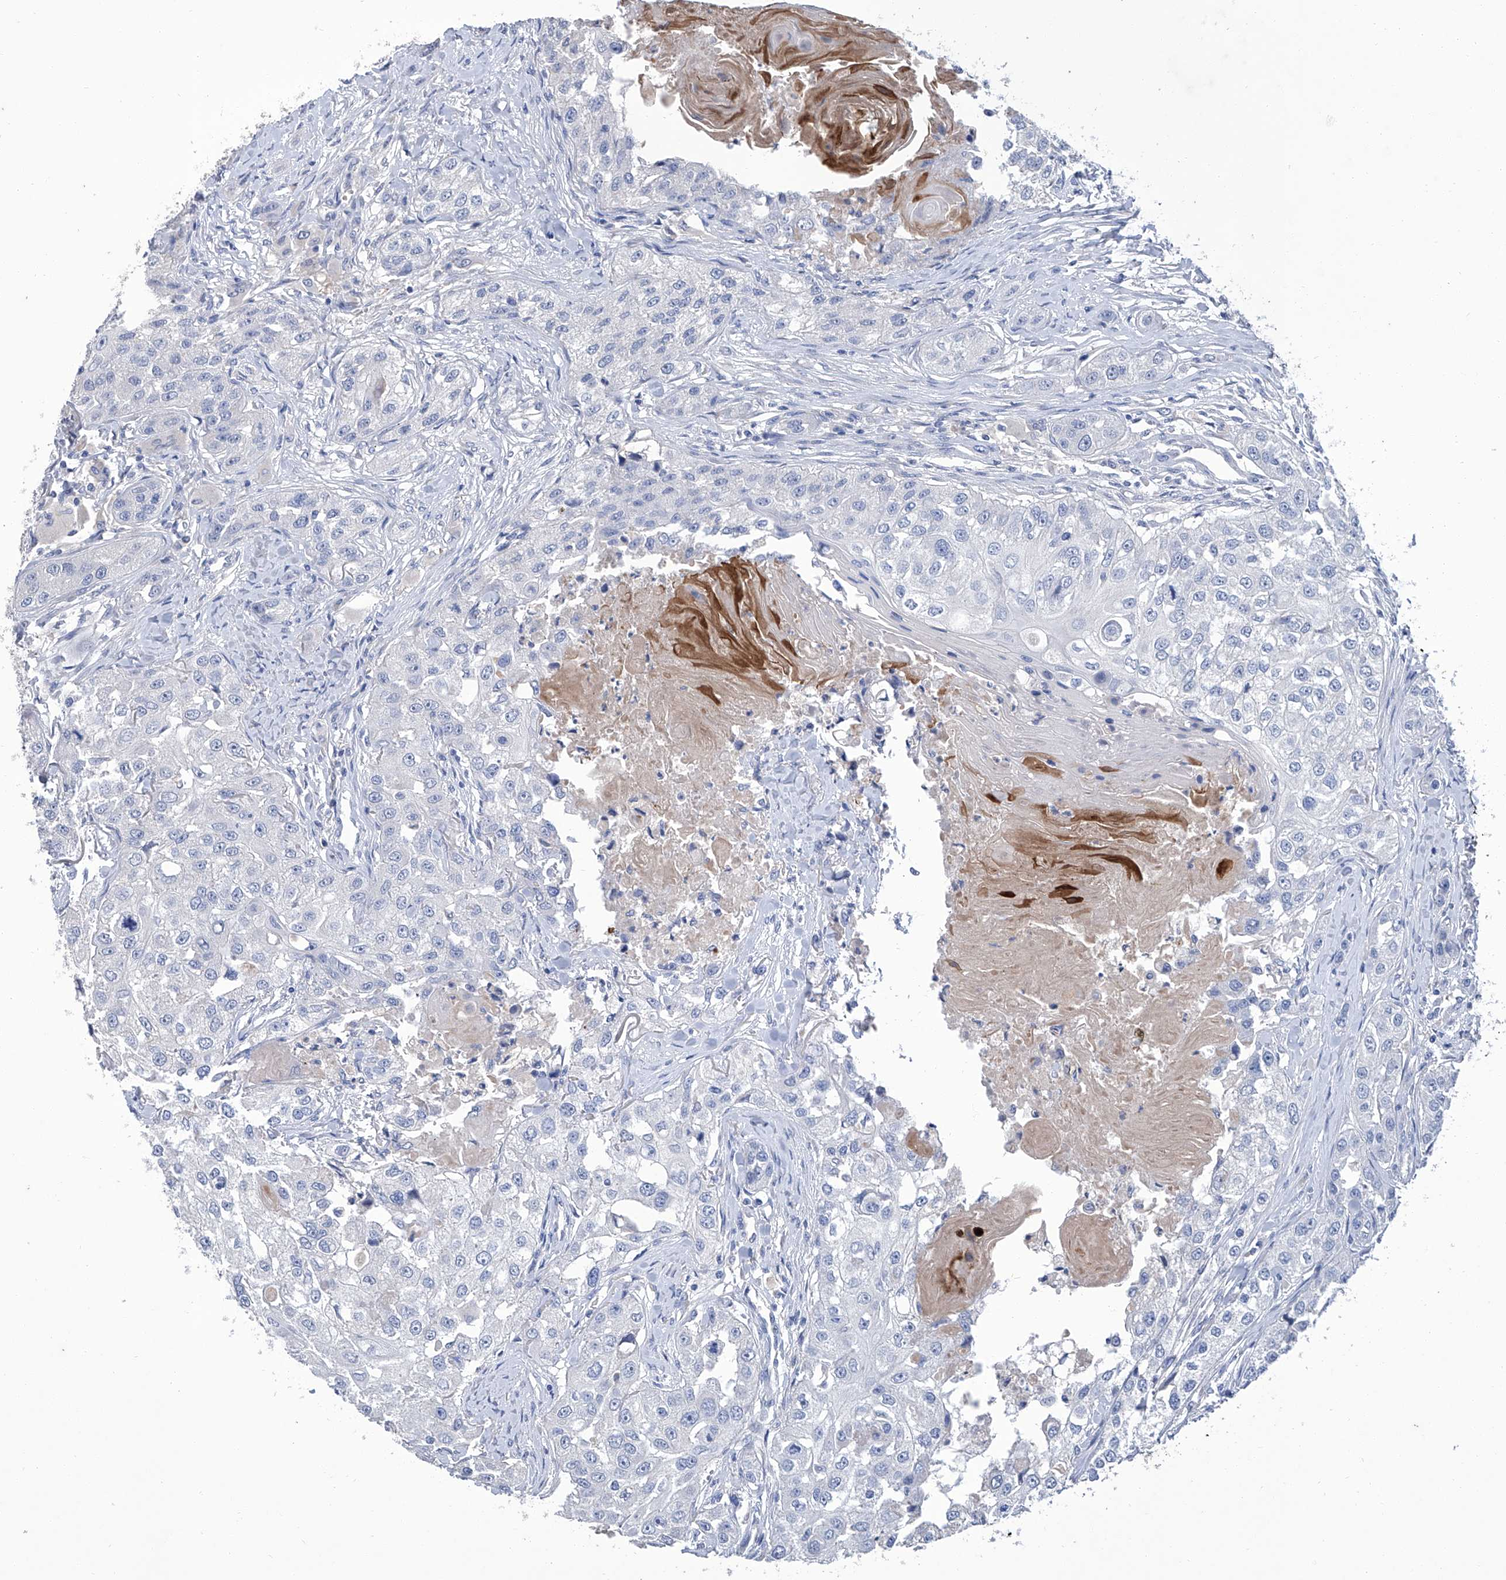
{"staining": {"intensity": "negative", "quantity": "none", "location": "none"}, "tissue": "head and neck cancer", "cell_type": "Tumor cells", "image_type": "cancer", "snomed": [{"axis": "morphology", "description": "Normal tissue, NOS"}, {"axis": "morphology", "description": "Squamous cell carcinoma, NOS"}, {"axis": "topography", "description": "Skeletal muscle"}, {"axis": "topography", "description": "Head-Neck"}], "caption": "Immunohistochemistry image of neoplastic tissue: human head and neck squamous cell carcinoma stained with DAB (3,3'-diaminobenzidine) exhibits no significant protein positivity in tumor cells. Nuclei are stained in blue.", "gene": "GPT", "patient": {"sex": "male", "age": 51}}